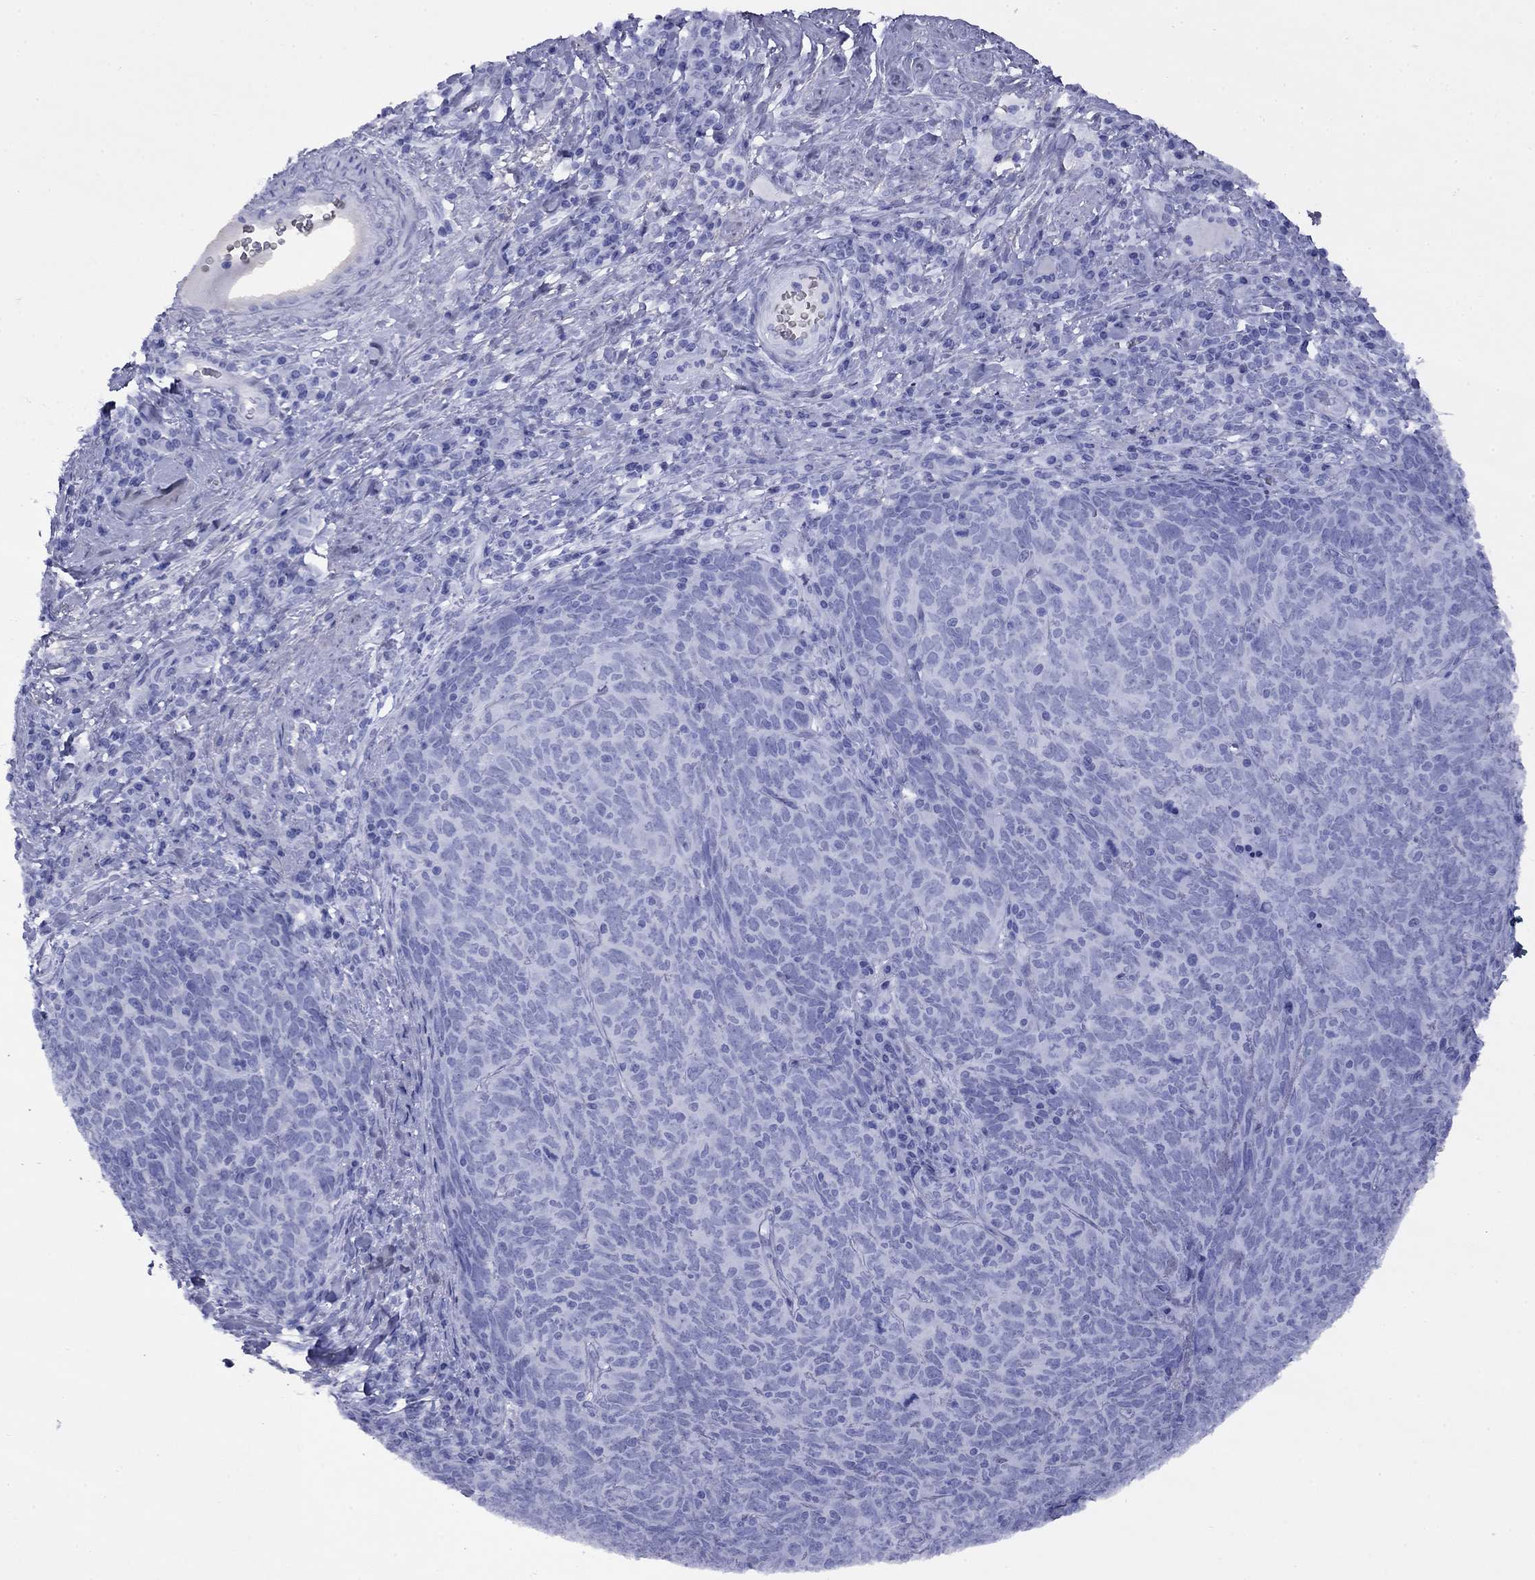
{"staining": {"intensity": "negative", "quantity": "none", "location": "none"}, "tissue": "skin cancer", "cell_type": "Tumor cells", "image_type": "cancer", "snomed": [{"axis": "morphology", "description": "Squamous cell carcinoma, NOS"}, {"axis": "topography", "description": "Skin"}, {"axis": "topography", "description": "Anal"}], "caption": "Immunohistochemical staining of squamous cell carcinoma (skin) demonstrates no significant staining in tumor cells.", "gene": "APOA2", "patient": {"sex": "female", "age": 51}}